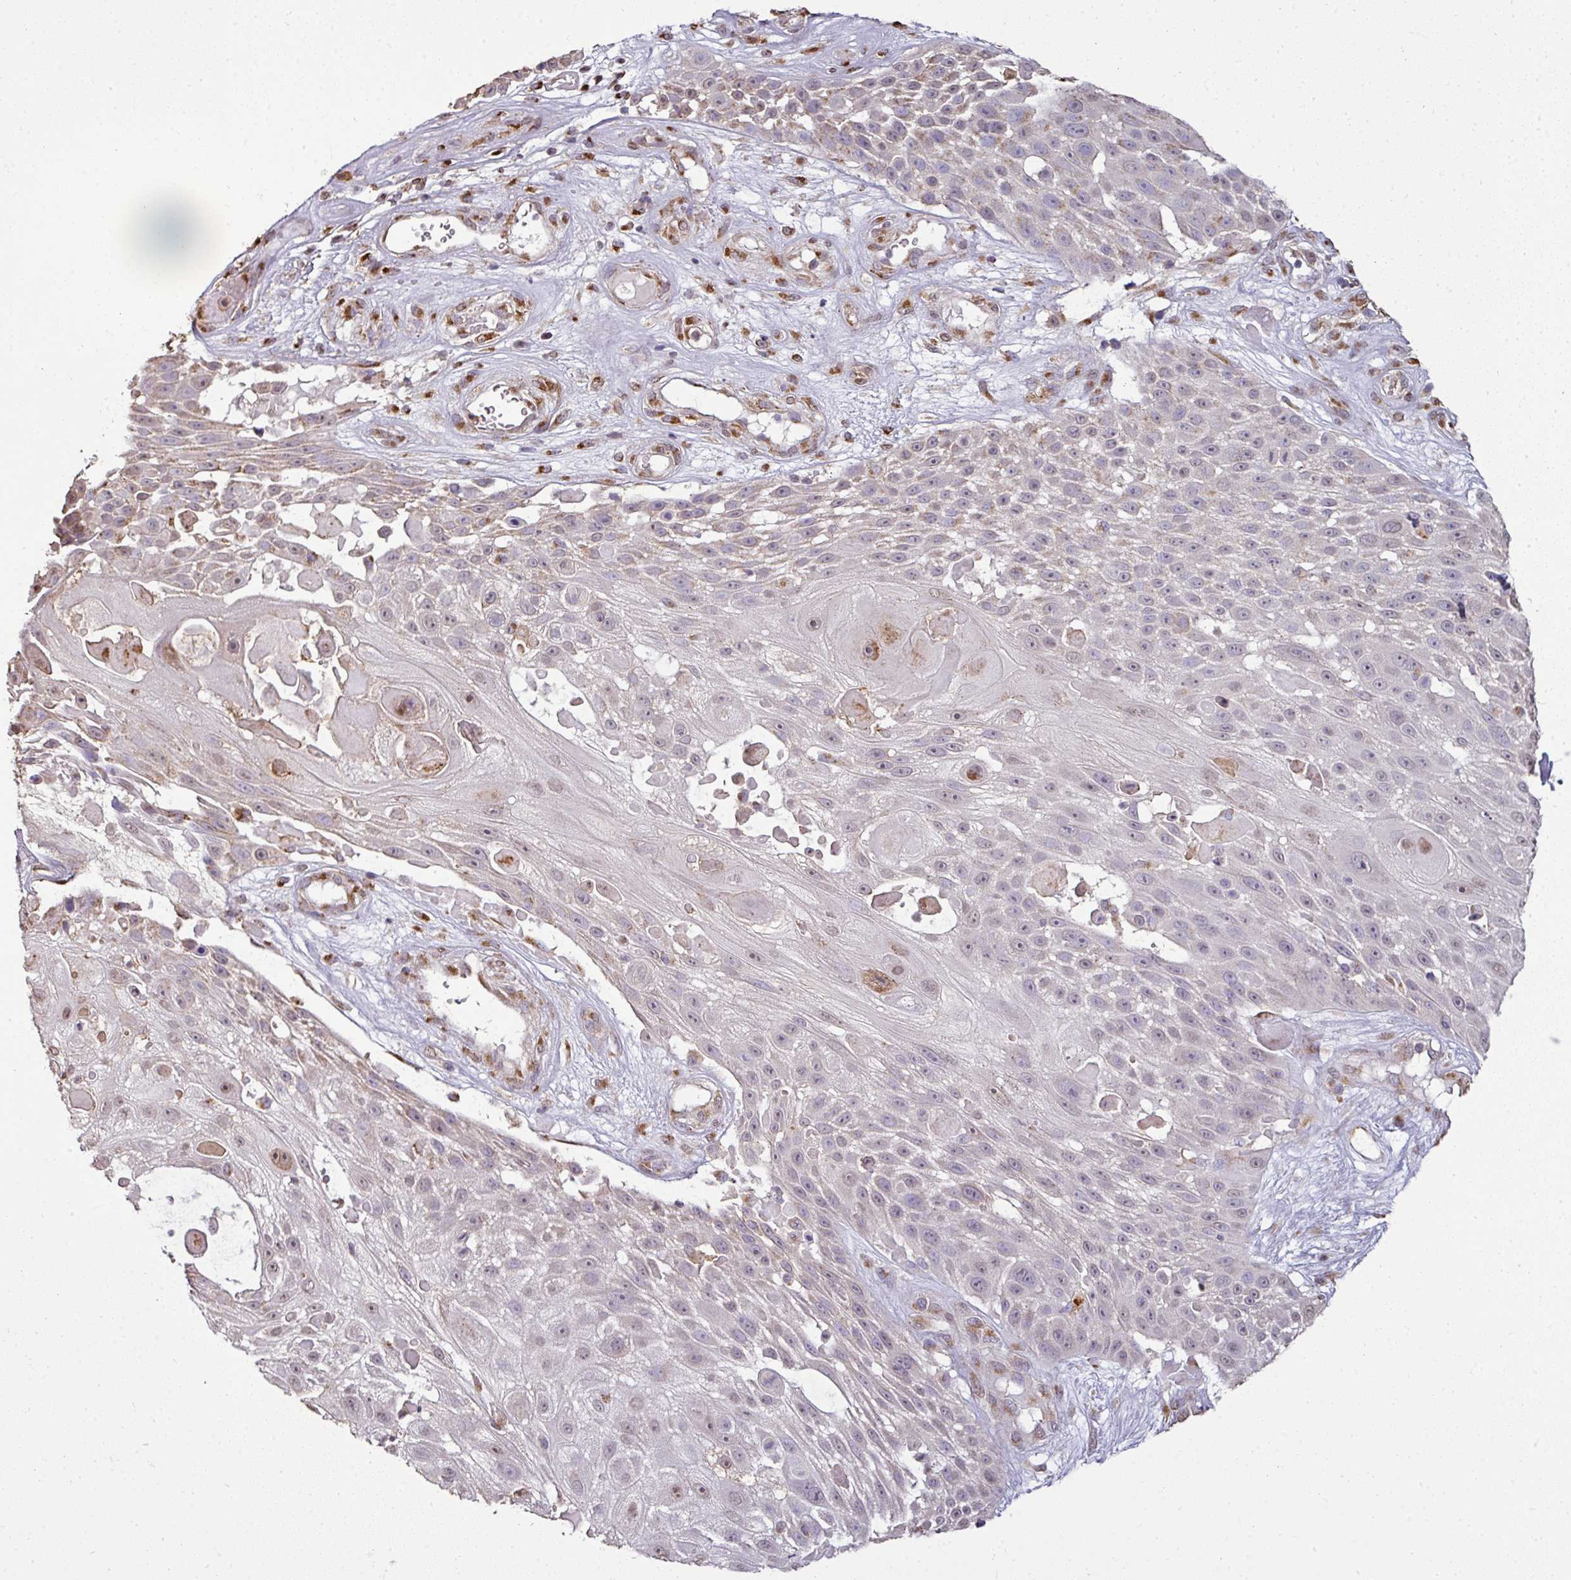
{"staining": {"intensity": "moderate", "quantity": "25%-75%", "location": "nuclear"}, "tissue": "skin cancer", "cell_type": "Tumor cells", "image_type": "cancer", "snomed": [{"axis": "morphology", "description": "Squamous cell carcinoma, NOS"}, {"axis": "topography", "description": "Skin"}], "caption": "Immunohistochemical staining of squamous cell carcinoma (skin) displays moderate nuclear protein positivity in approximately 25%-75% of tumor cells.", "gene": "JPH2", "patient": {"sex": "female", "age": 86}}